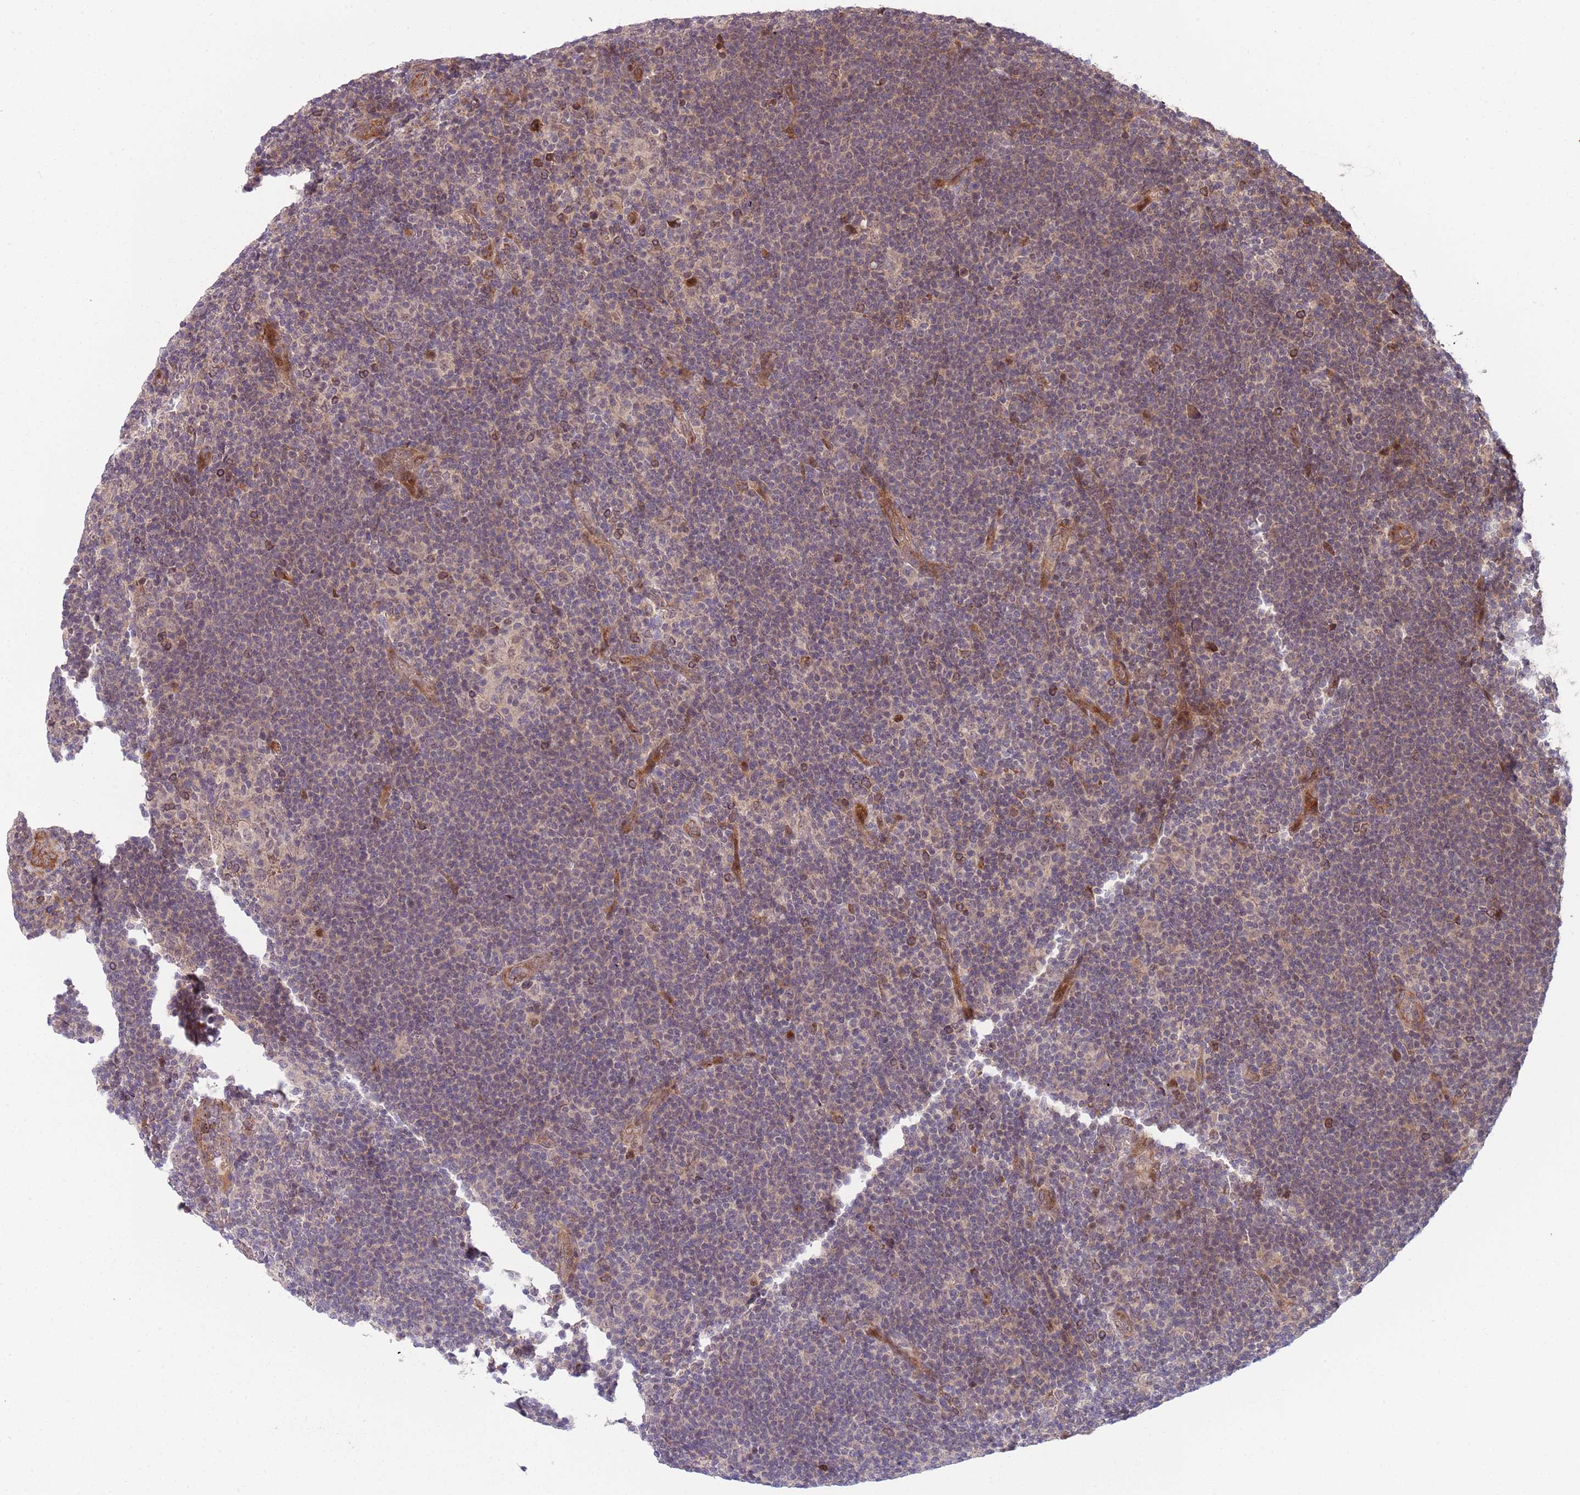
{"staining": {"intensity": "weak", "quantity": ">75%", "location": "cytoplasmic/membranous,nuclear"}, "tissue": "lymphoma", "cell_type": "Tumor cells", "image_type": "cancer", "snomed": [{"axis": "morphology", "description": "Hodgkin's disease, NOS"}, {"axis": "topography", "description": "Lymph node"}], "caption": "A brown stain shows weak cytoplasmic/membranous and nuclear staining of a protein in human Hodgkin's disease tumor cells.", "gene": "NT5DC4", "patient": {"sex": "female", "age": 57}}